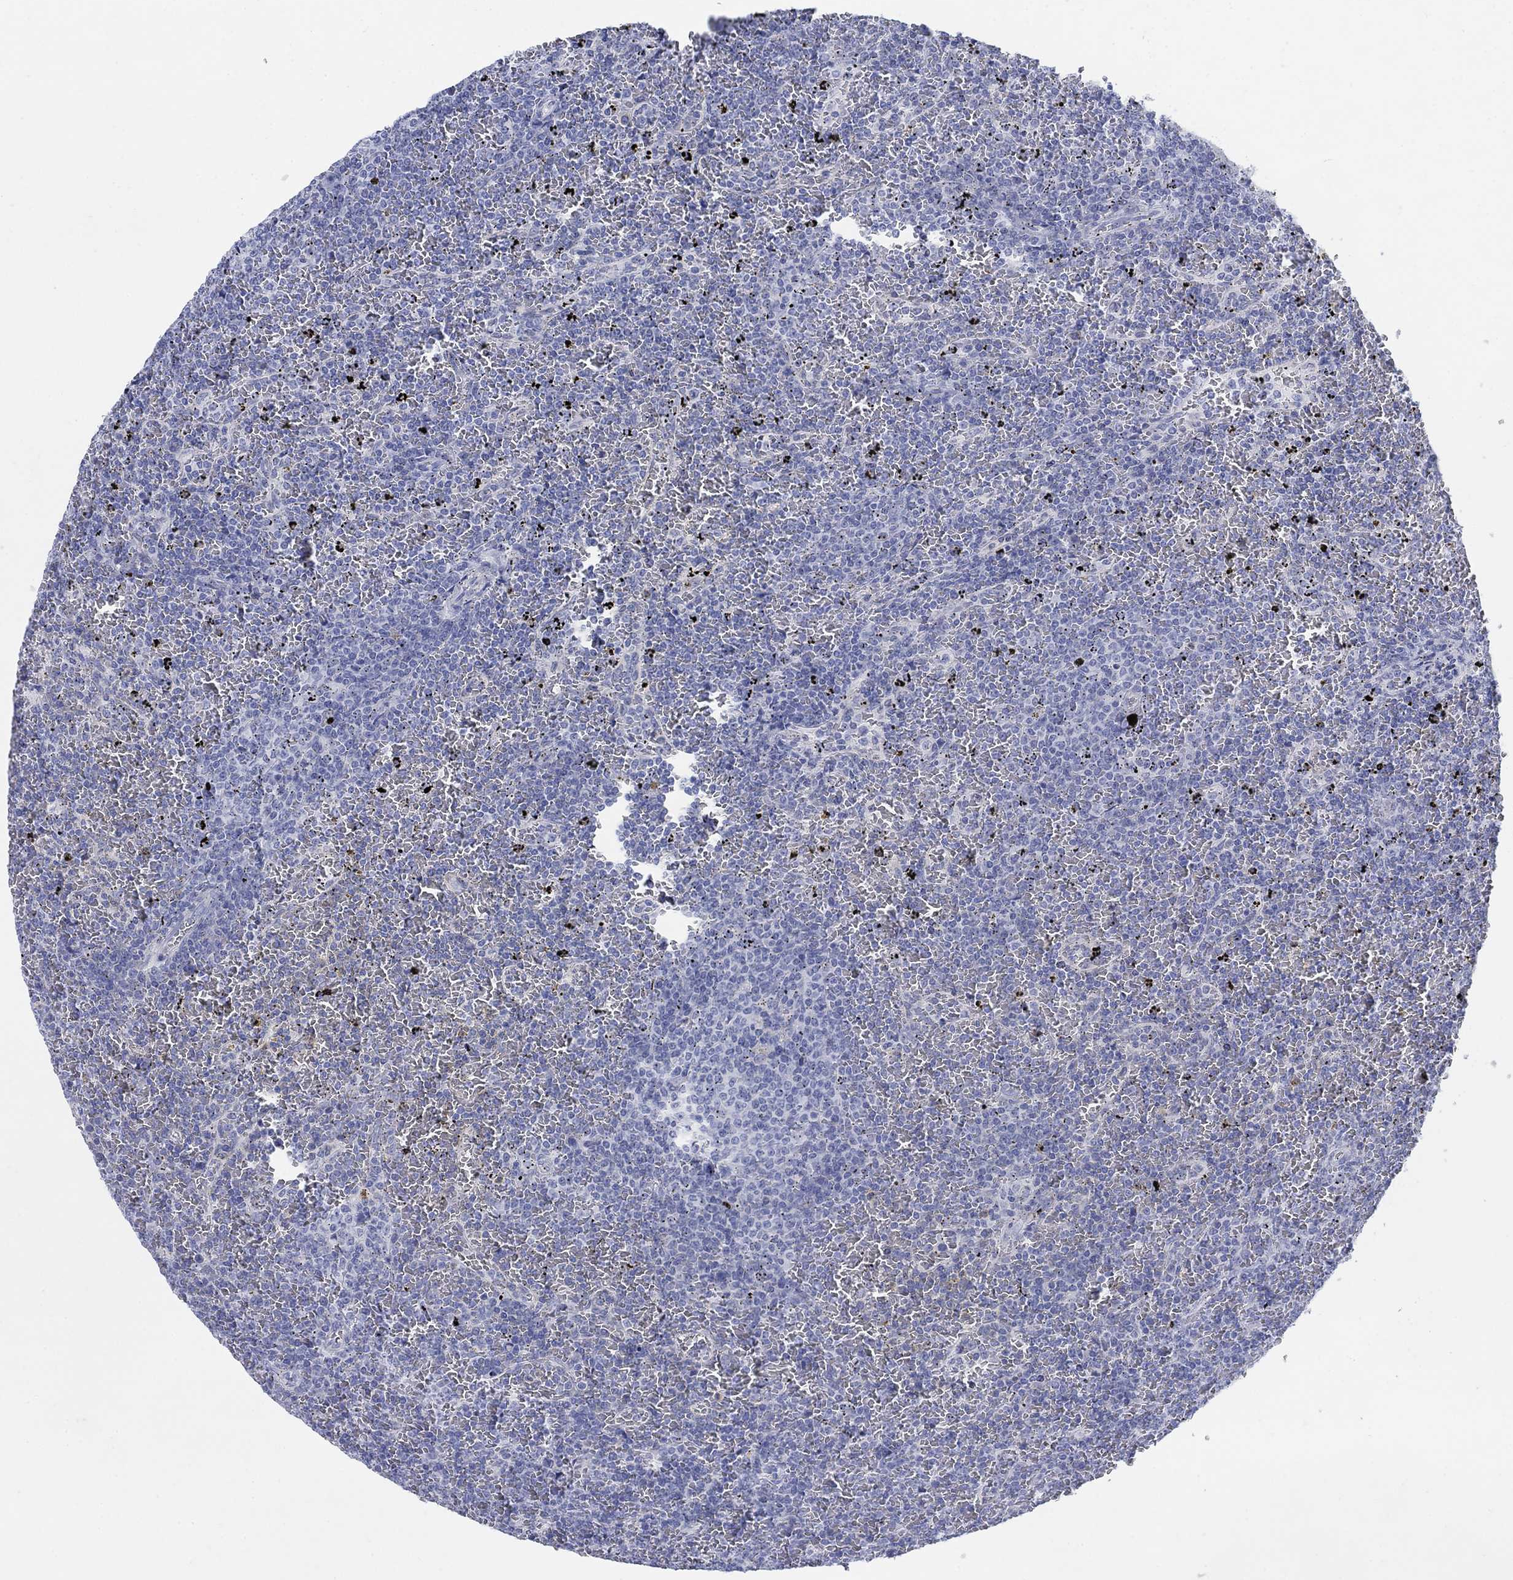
{"staining": {"intensity": "negative", "quantity": "none", "location": "none"}, "tissue": "lymphoma", "cell_type": "Tumor cells", "image_type": "cancer", "snomed": [{"axis": "morphology", "description": "Malignant lymphoma, non-Hodgkin's type, Low grade"}, {"axis": "topography", "description": "Spleen"}], "caption": "This is an immunohistochemistry (IHC) histopathology image of lymphoma. There is no expression in tumor cells.", "gene": "SCCPDH", "patient": {"sex": "female", "age": 77}}